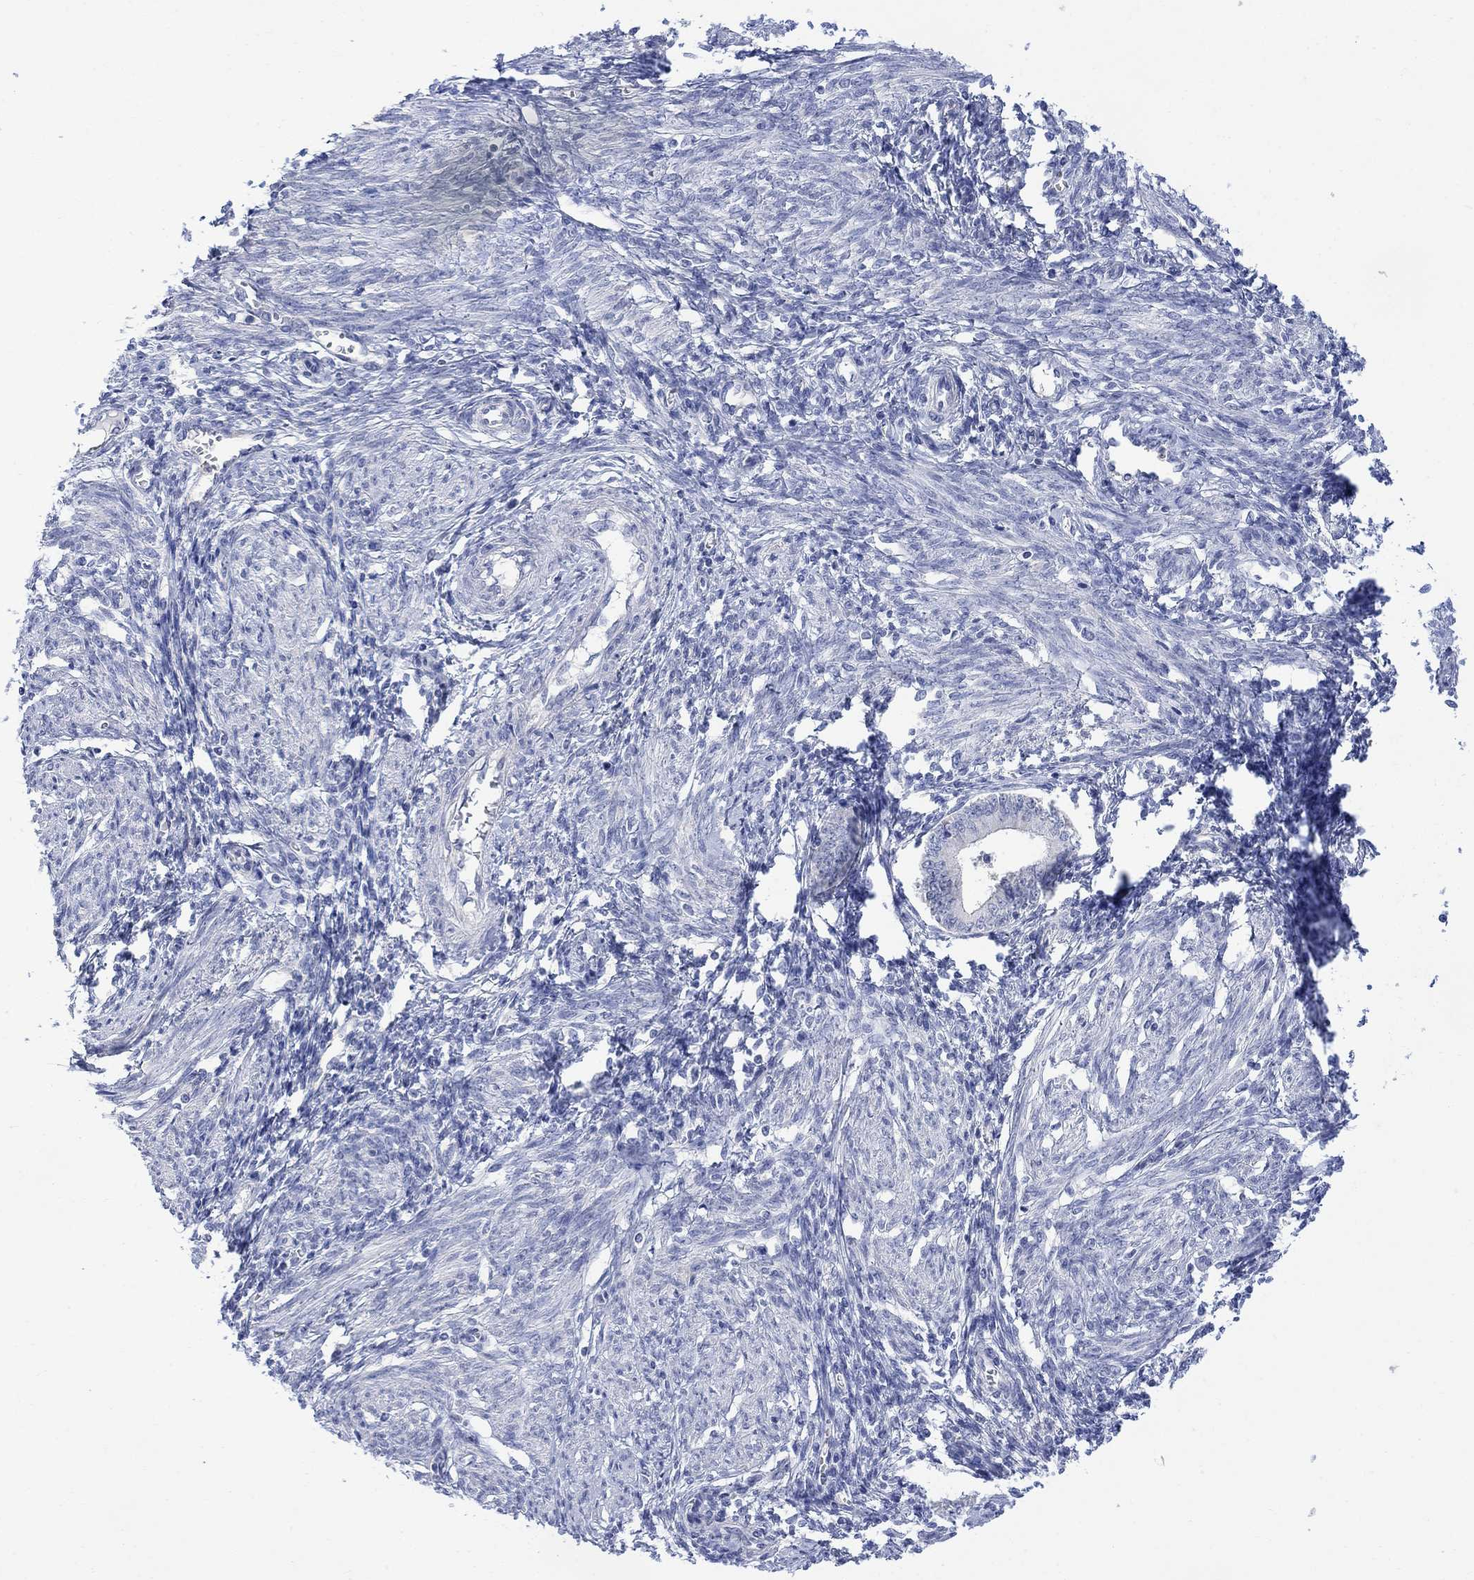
{"staining": {"intensity": "negative", "quantity": "none", "location": "none"}, "tissue": "endometrium", "cell_type": "Cells in endometrial stroma", "image_type": "normal", "snomed": [{"axis": "morphology", "description": "Normal tissue, NOS"}, {"axis": "topography", "description": "Endometrium"}], "caption": "Immunohistochemistry of benign endometrium demonstrates no staining in cells in endometrial stroma.", "gene": "FBP2", "patient": {"sex": "female", "age": 42}}